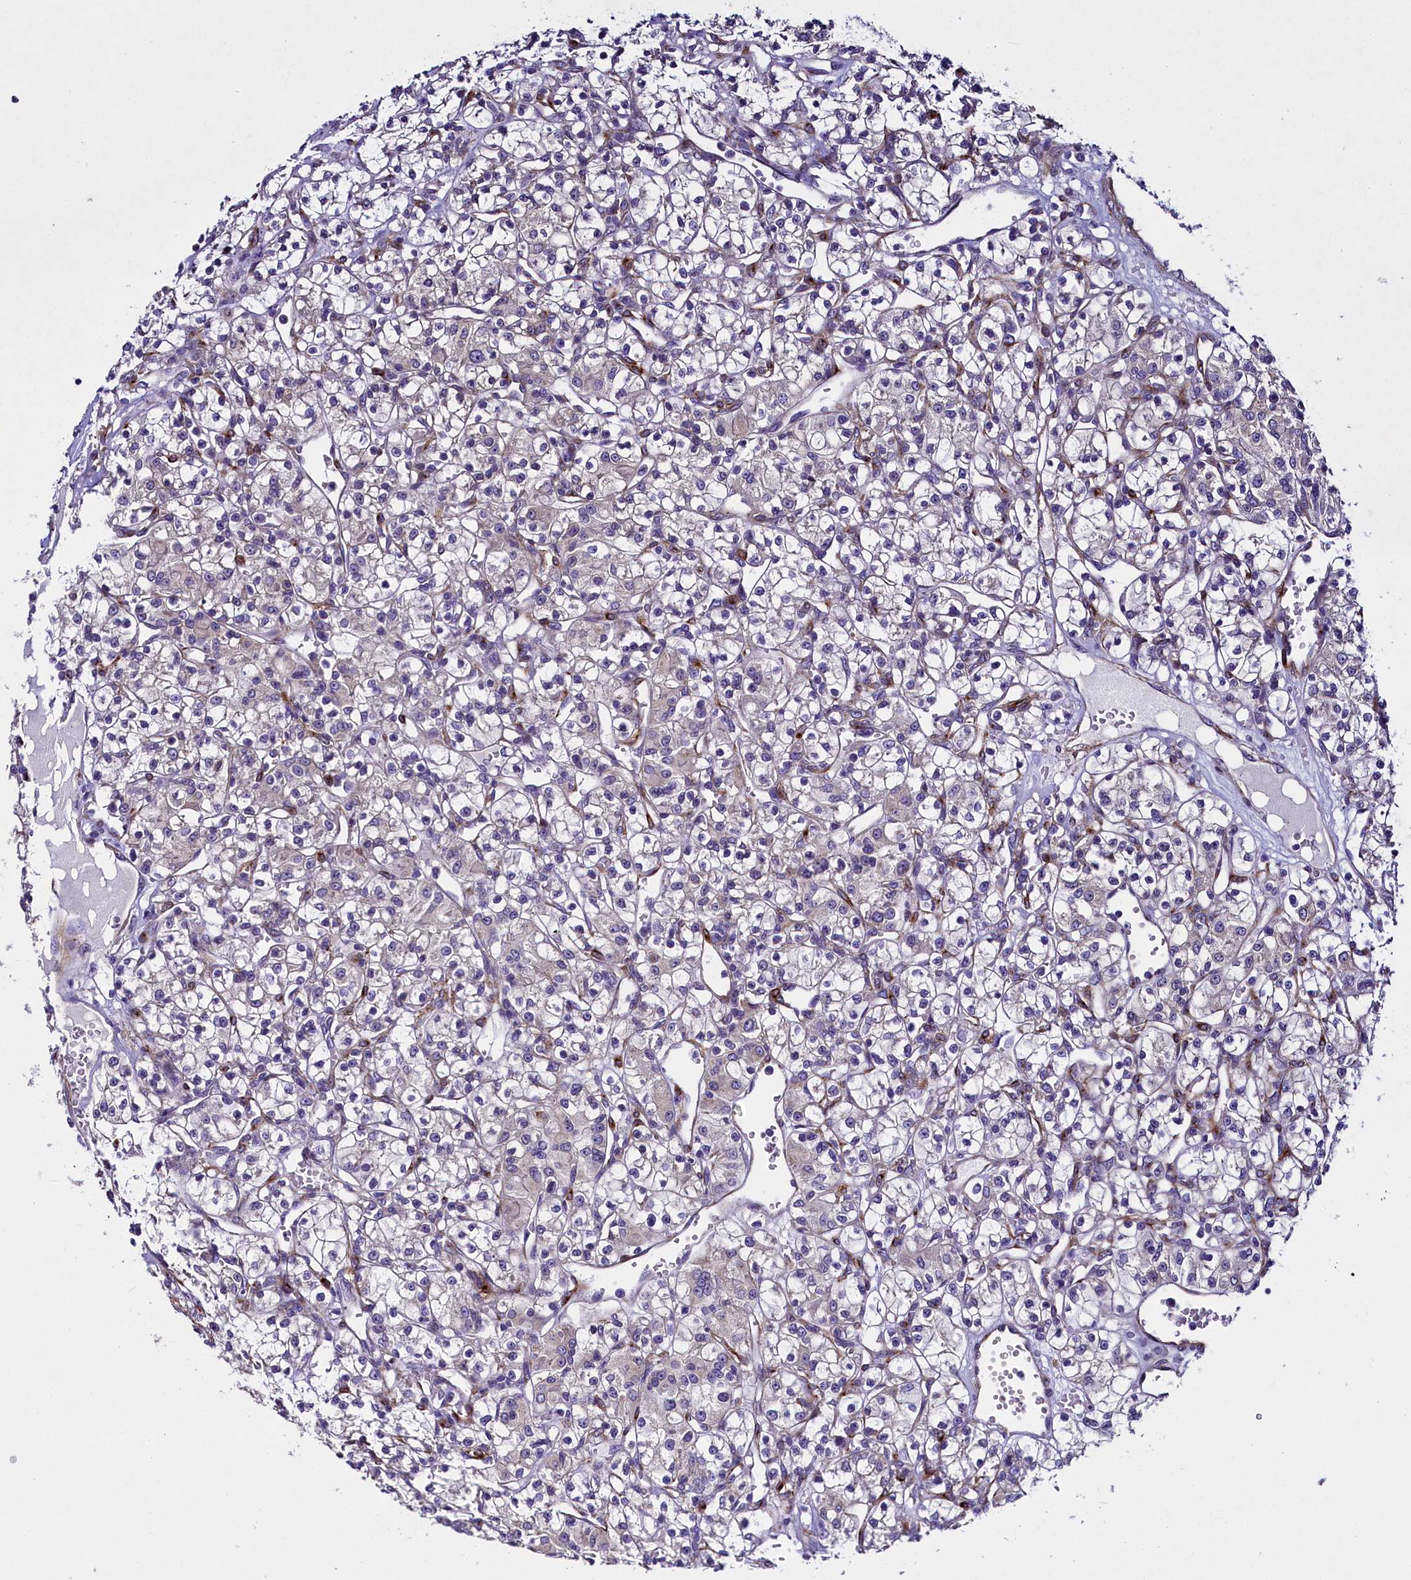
{"staining": {"intensity": "negative", "quantity": "none", "location": "none"}, "tissue": "renal cancer", "cell_type": "Tumor cells", "image_type": "cancer", "snomed": [{"axis": "morphology", "description": "Adenocarcinoma, NOS"}, {"axis": "topography", "description": "Kidney"}], "caption": "Immunohistochemical staining of renal adenocarcinoma displays no significant positivity in tumor cells.", "gene": "MRC2", "patient": {"sex": "female", "age": 59}}